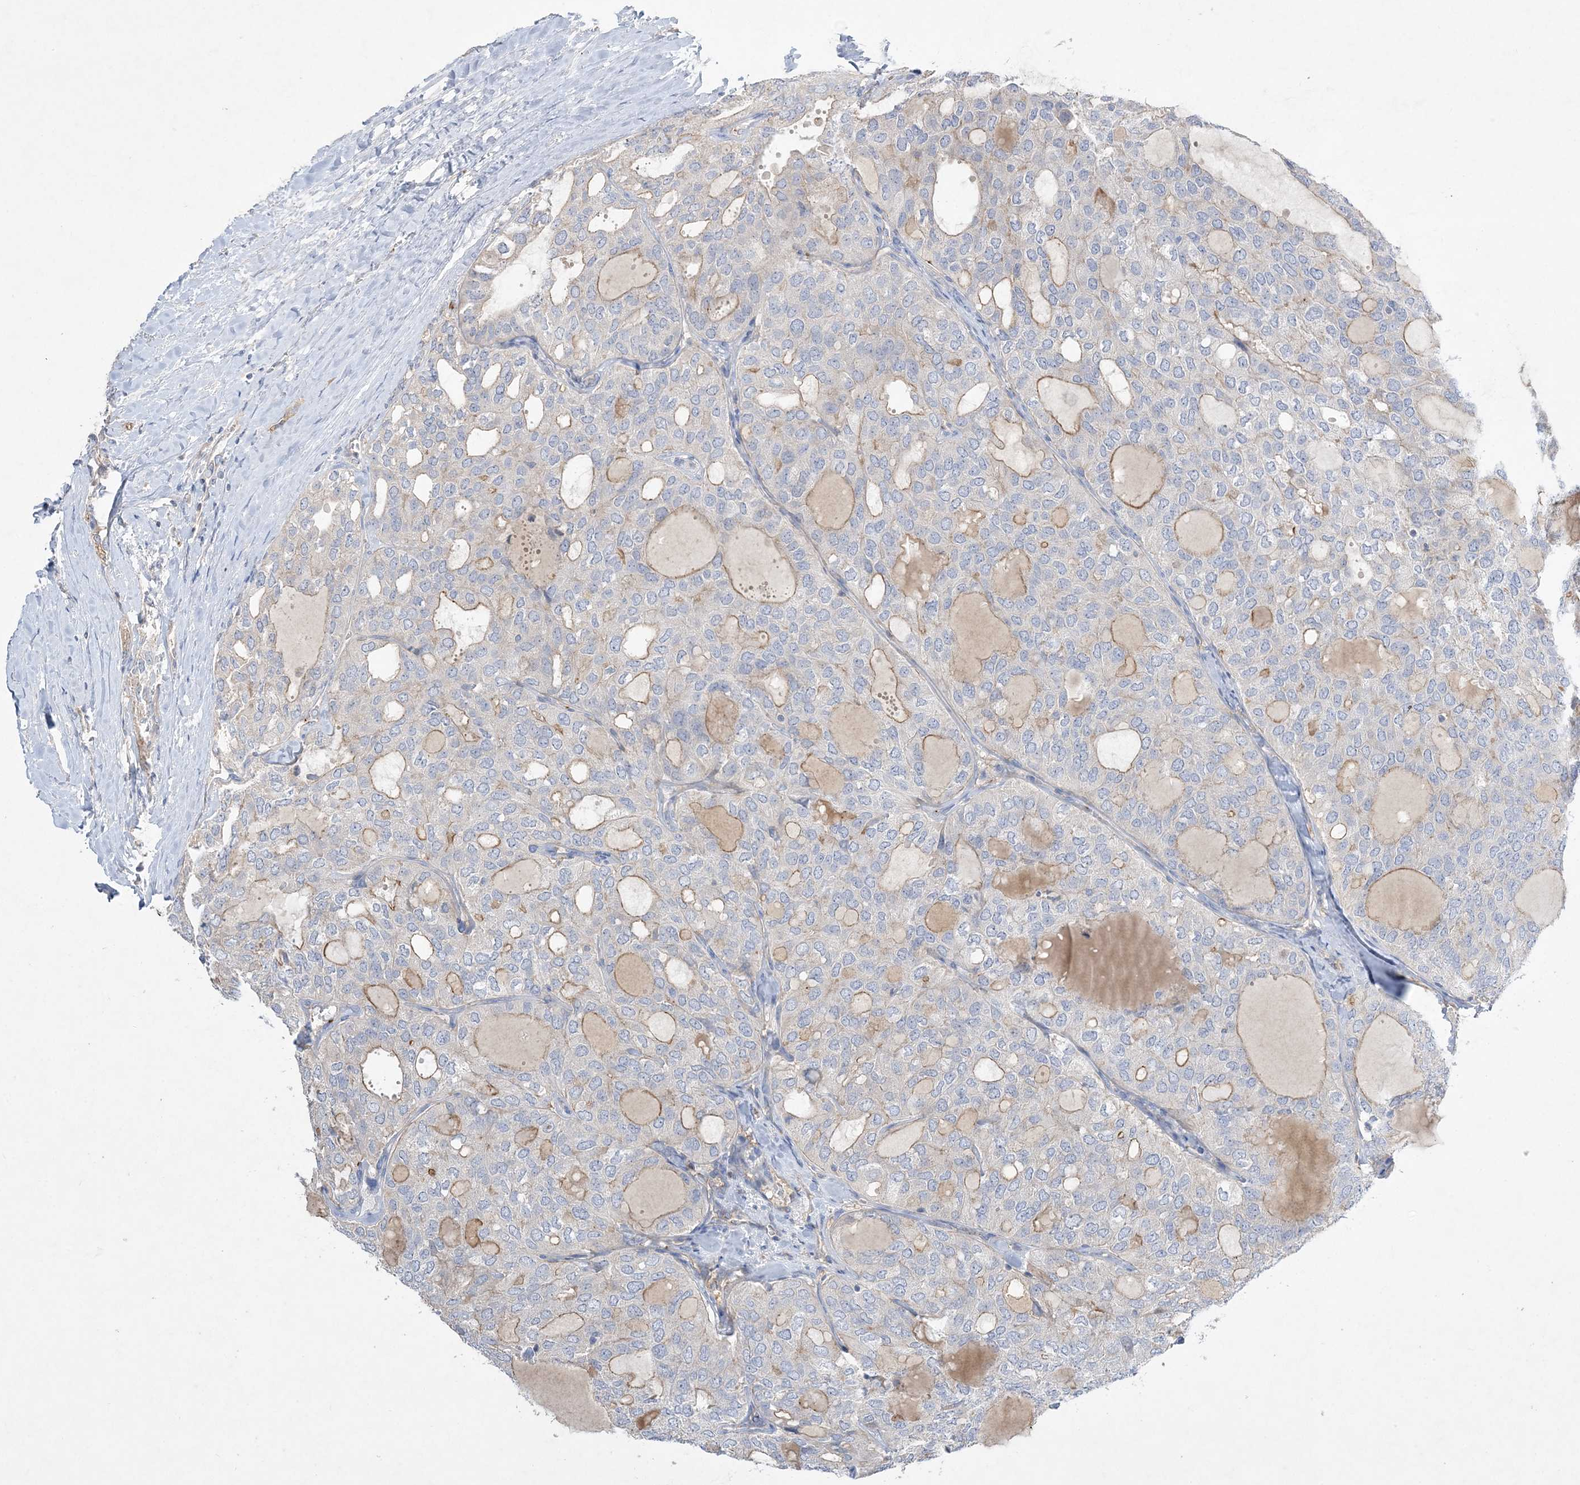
{"staining": {"intensity": "moderate", "quantity": "<25%", "location": "cytoplasmic/membranous"}, "tissue": "thyroid cancer", "cell_type": "Tumor cells", "image_type": "cancer", "snomed": [{"axis": "morphology", "description": "Follicular adenoma carcinoma, NOS"}, {"axis": "topography", "description": "Thyroid gland"}], "caption": "Tumor cells exhibit low levels of moderate cytoplasmic/membranous staining in approximately <25% of cells in human thyroid follicular adenoma carcinoma.", "gene": "ADCK2", "patient": {"sex": "male", "age": 75}}